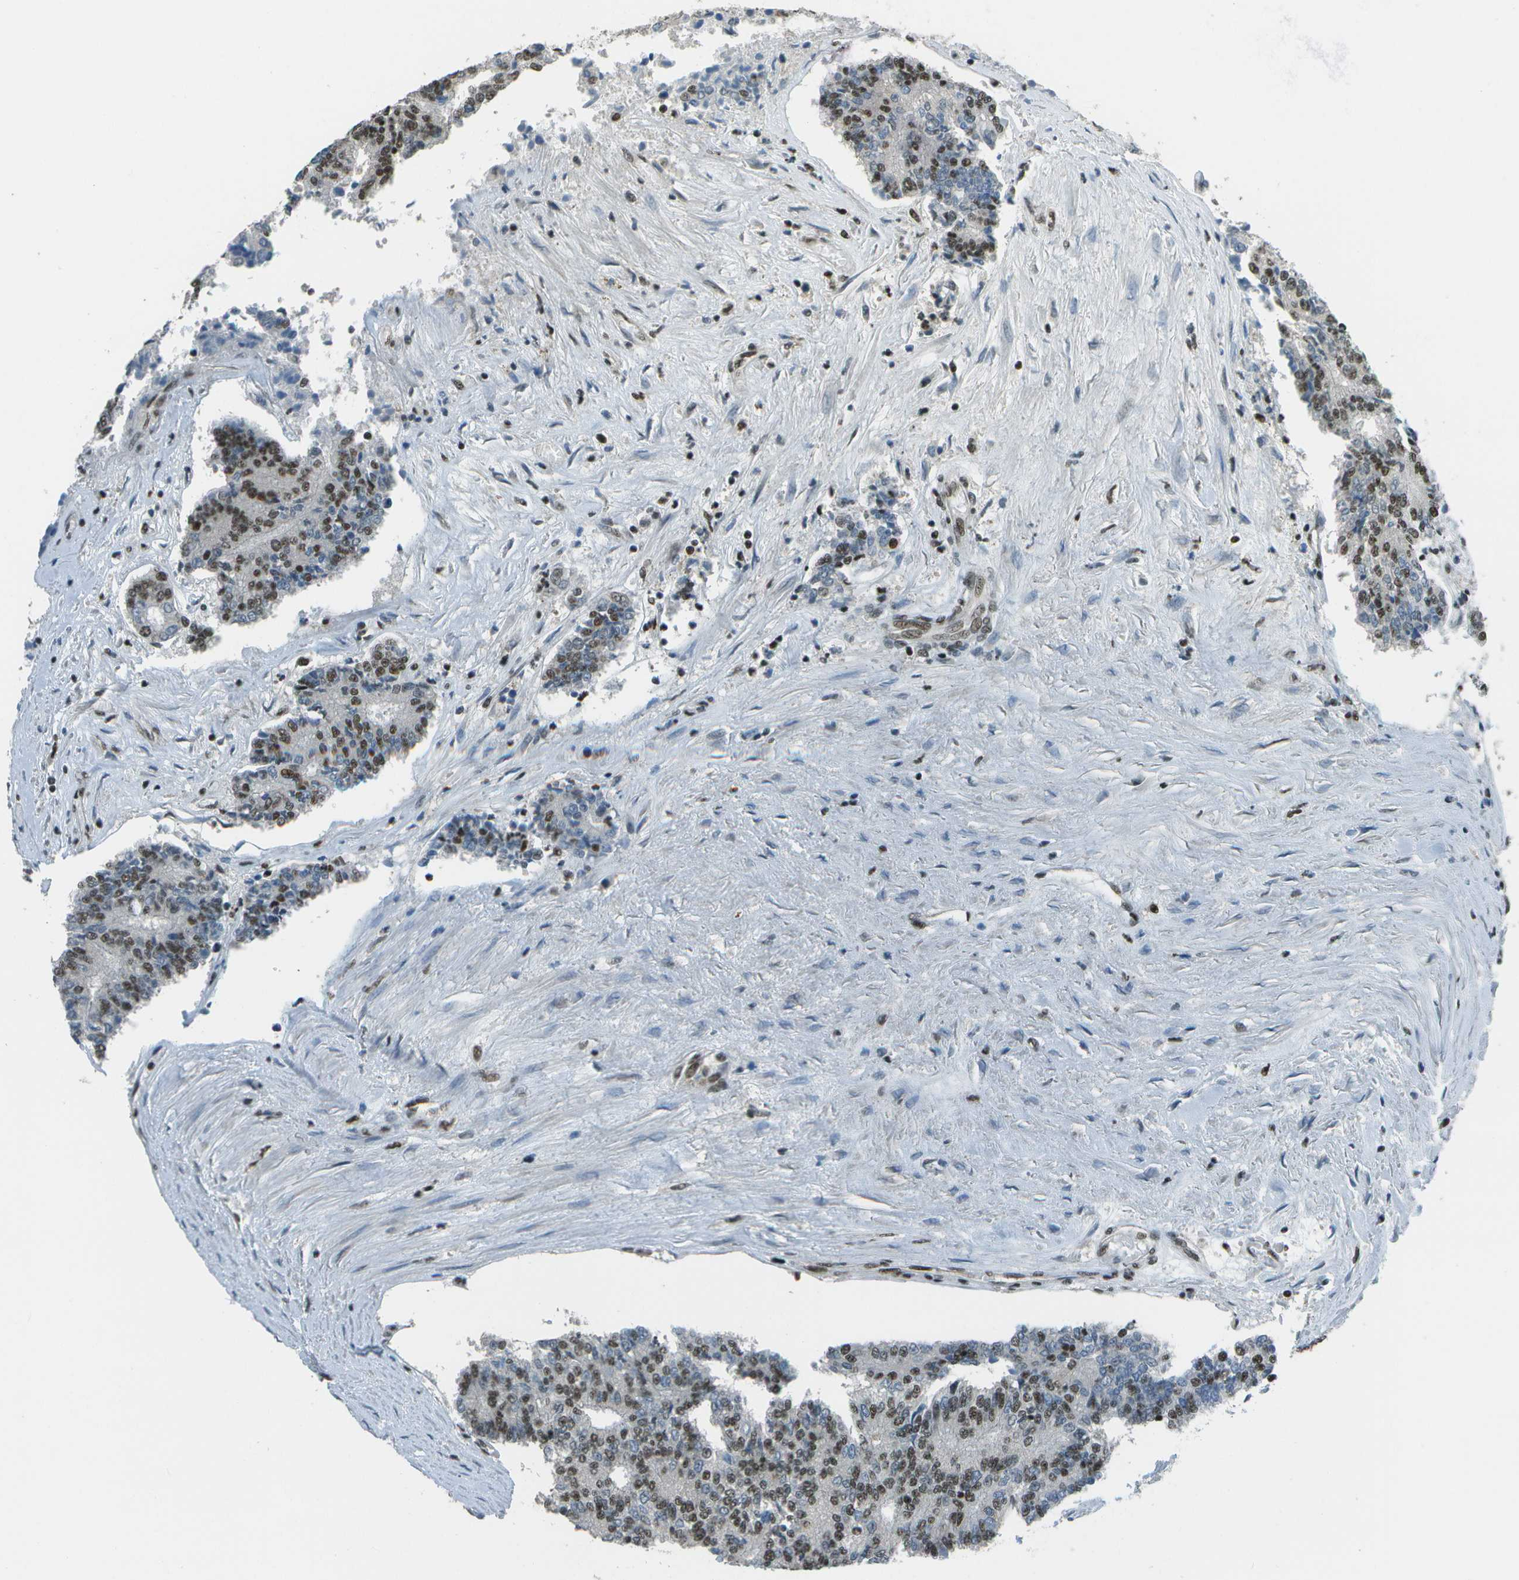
{"staining": {"intensity": "moderate", "quantity": ">75%", "location": "nuclear"}, "tissue": "prostate cancer", "cell_type": "Tumor cells", "image_type": "cancer", "snomed": [{"axis": "morphology", "description": "Normal tissue, NOS"}, {"axis": "morphology", "description": "Adenocarcinoma, High grade"}, {"axis": "topography", "description": "Prostate"}, {"axis": "topography", "description": "Seminal veicle"}], "caption": "An IHC image of tumor tissue is shown. Protein staining in brown labels moderate nuclear positivity in prostate cancer within tumor cells. (DAB IHC, brown staining for protein, blue staining for nuclei).", "gene": "DEPDC1", "patient": {"sex": "male", "age": 55}}